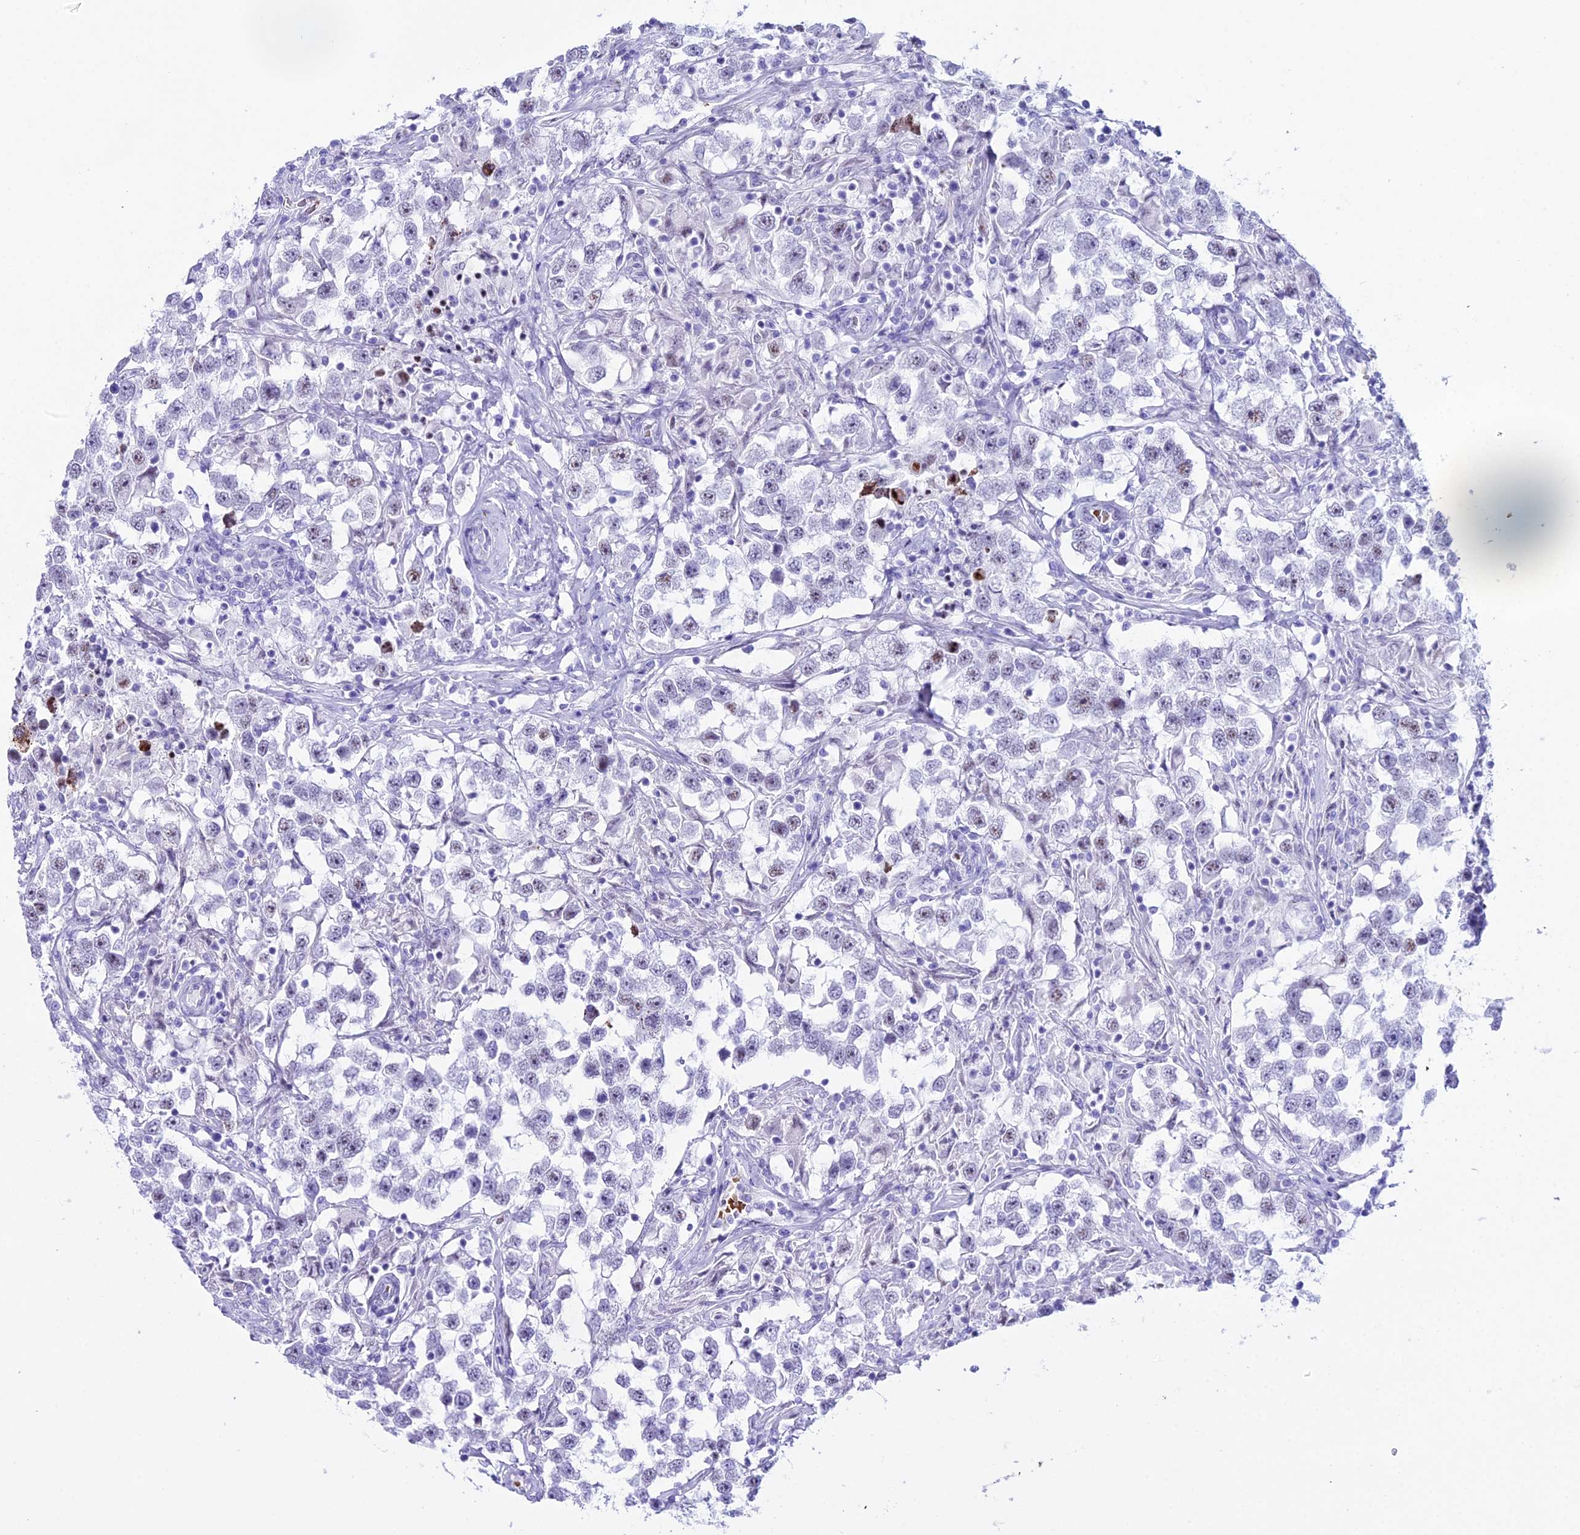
{"staining": {"intensity": "weak", "quantity": "<25%", "location": "nuclear"}, "tissue": "testis cancer", "cell_type": "Tumor cells", "image_type": "cancer", "snomed": [{"axis": "morphology", "description": "Seminoma, NOS"}, {"axis": "topography", "description": "Testis"}], "caption": "Seminoma (testis) was stained to show a protein in brown. There is no significant positivity in tumor cells.", "gene": "RNPS1", "patient": {"sex": "male", "age": 46}}